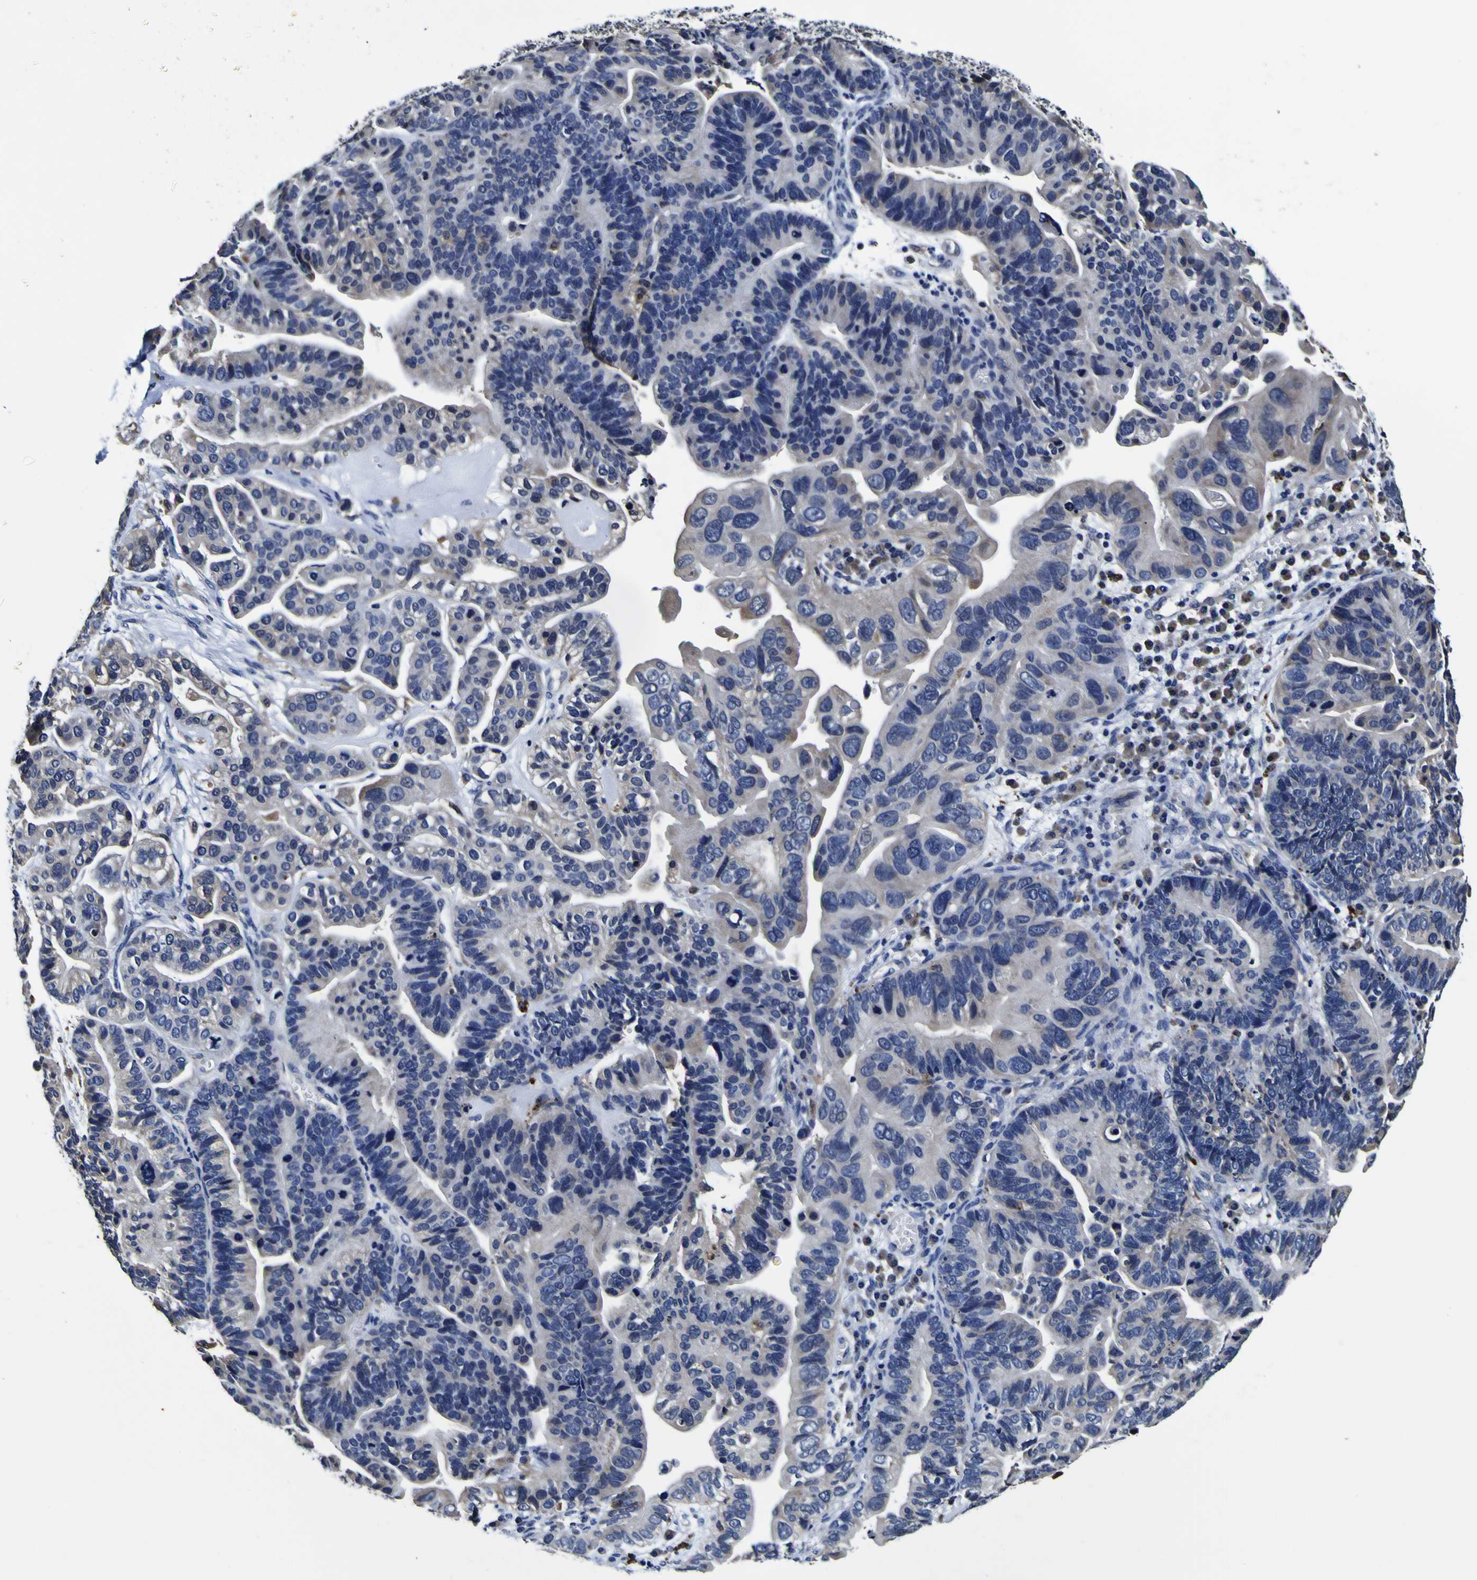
{"staining": {"intensity": "negative", "quantity": "none", "location": "none"}, "tissue": "ovarian cancer", "cell_type": "Tumor cells", "image_type": "cancer", "snomed": [{"axis": "morphology", "description": "Cystadenocarcinoma, serous, NOS"}, {"axis": "topography", "description": "Ovary"}], "caption": "High power microscopy histopathology image of an immunohistochemistry (IHC) histopathology image of ovarian serous cystadenocarcinoma, revealing no significant staining in tumor cells.", "gene": "GPX1", "patient": {"sex": "female", "age": 56}}